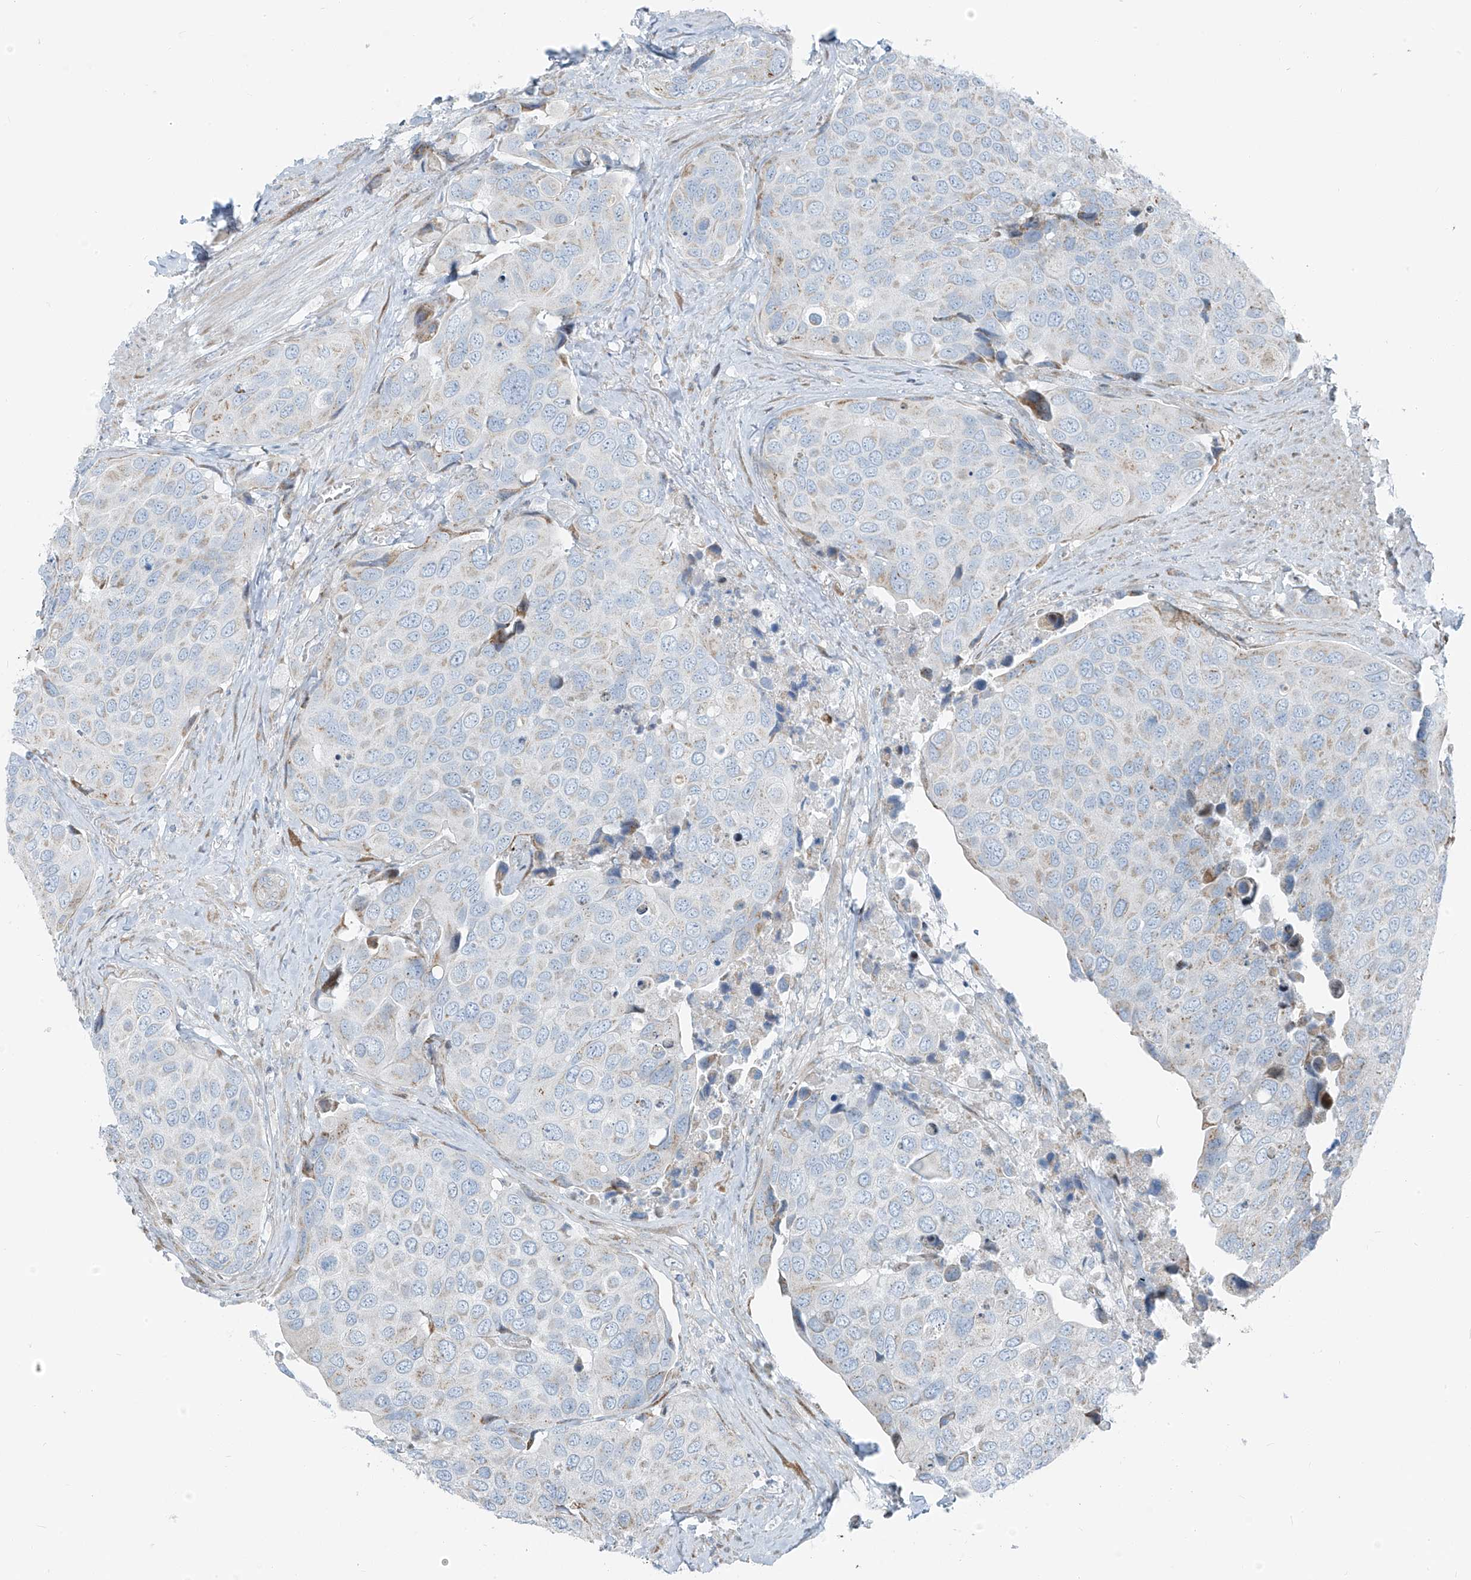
{"staining": {"intensity": "negative", "quantity": "none", "location": "none"}, "tissue": "urothelial cancer", "cell_type": "Tumor cells", "image_type": "cancer", "snomed": [{"axis": "morphology", "description": "Urothelial carcinoma, High grade"}, {"axis": "topography", "description": "Urinary bladder"}], "caption": "There is no significant expression in tumor cells of urothelial cancer.", "gene": "HIC2", "patient": {"sex": "male", "age": 74}}